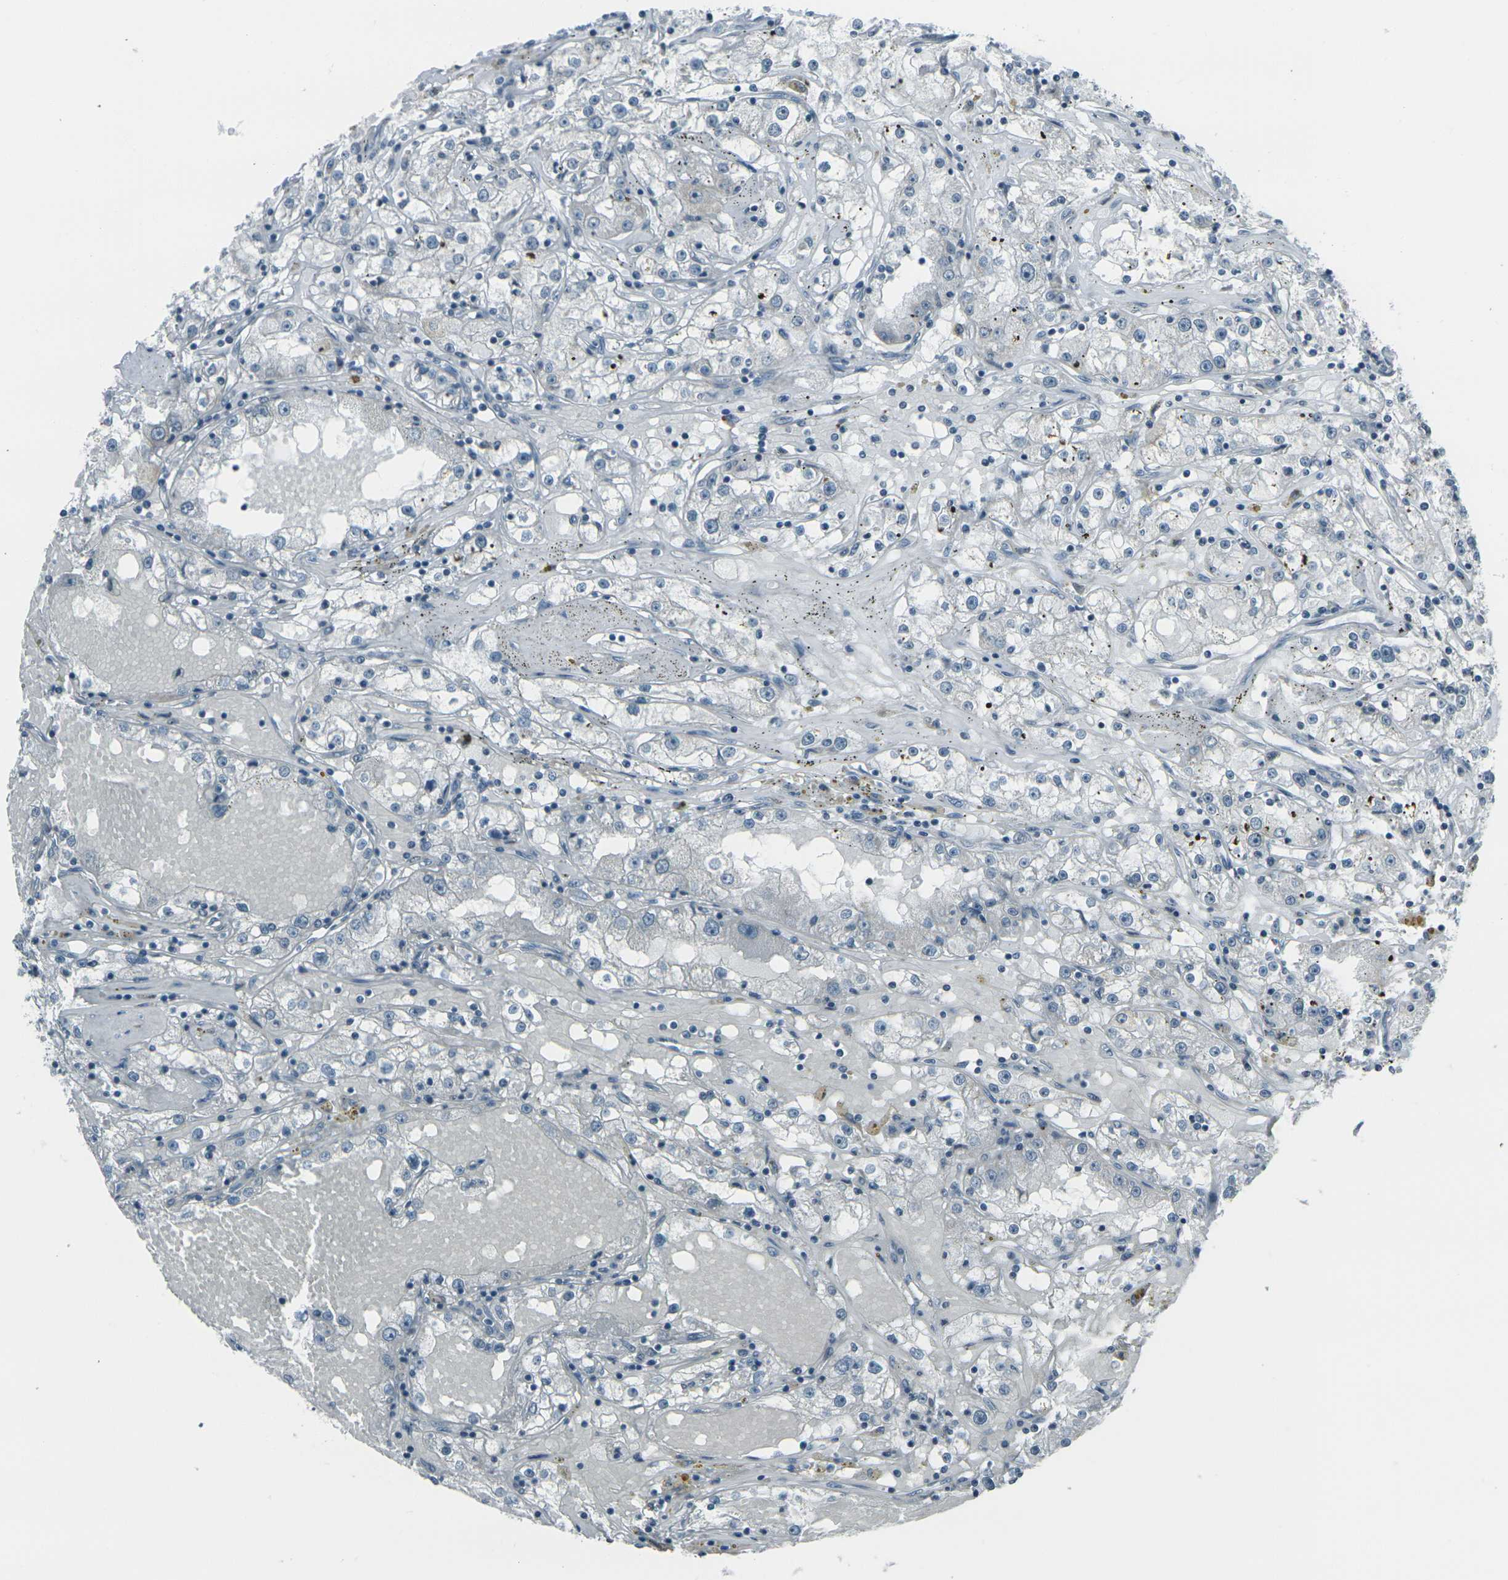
{"staining": {"intensity": "negative", "quantity": "none", "location": "none"}, "tissue": "renal cancer", "cell_type": "Tumor cells", "image_type": "cancer", "snomed": [{"axis": "morphology", "description": "Adenocarcinoma, NOS"}, {"axis": "topography", "description": "Kidney"}], "caption": "Immunohistochemical staining of renal cancer (adenocarcinoma) shows no significant staining in tumor cells.", "gene": "H2BC1", "patient": {"sex": "male", "age": 56}}